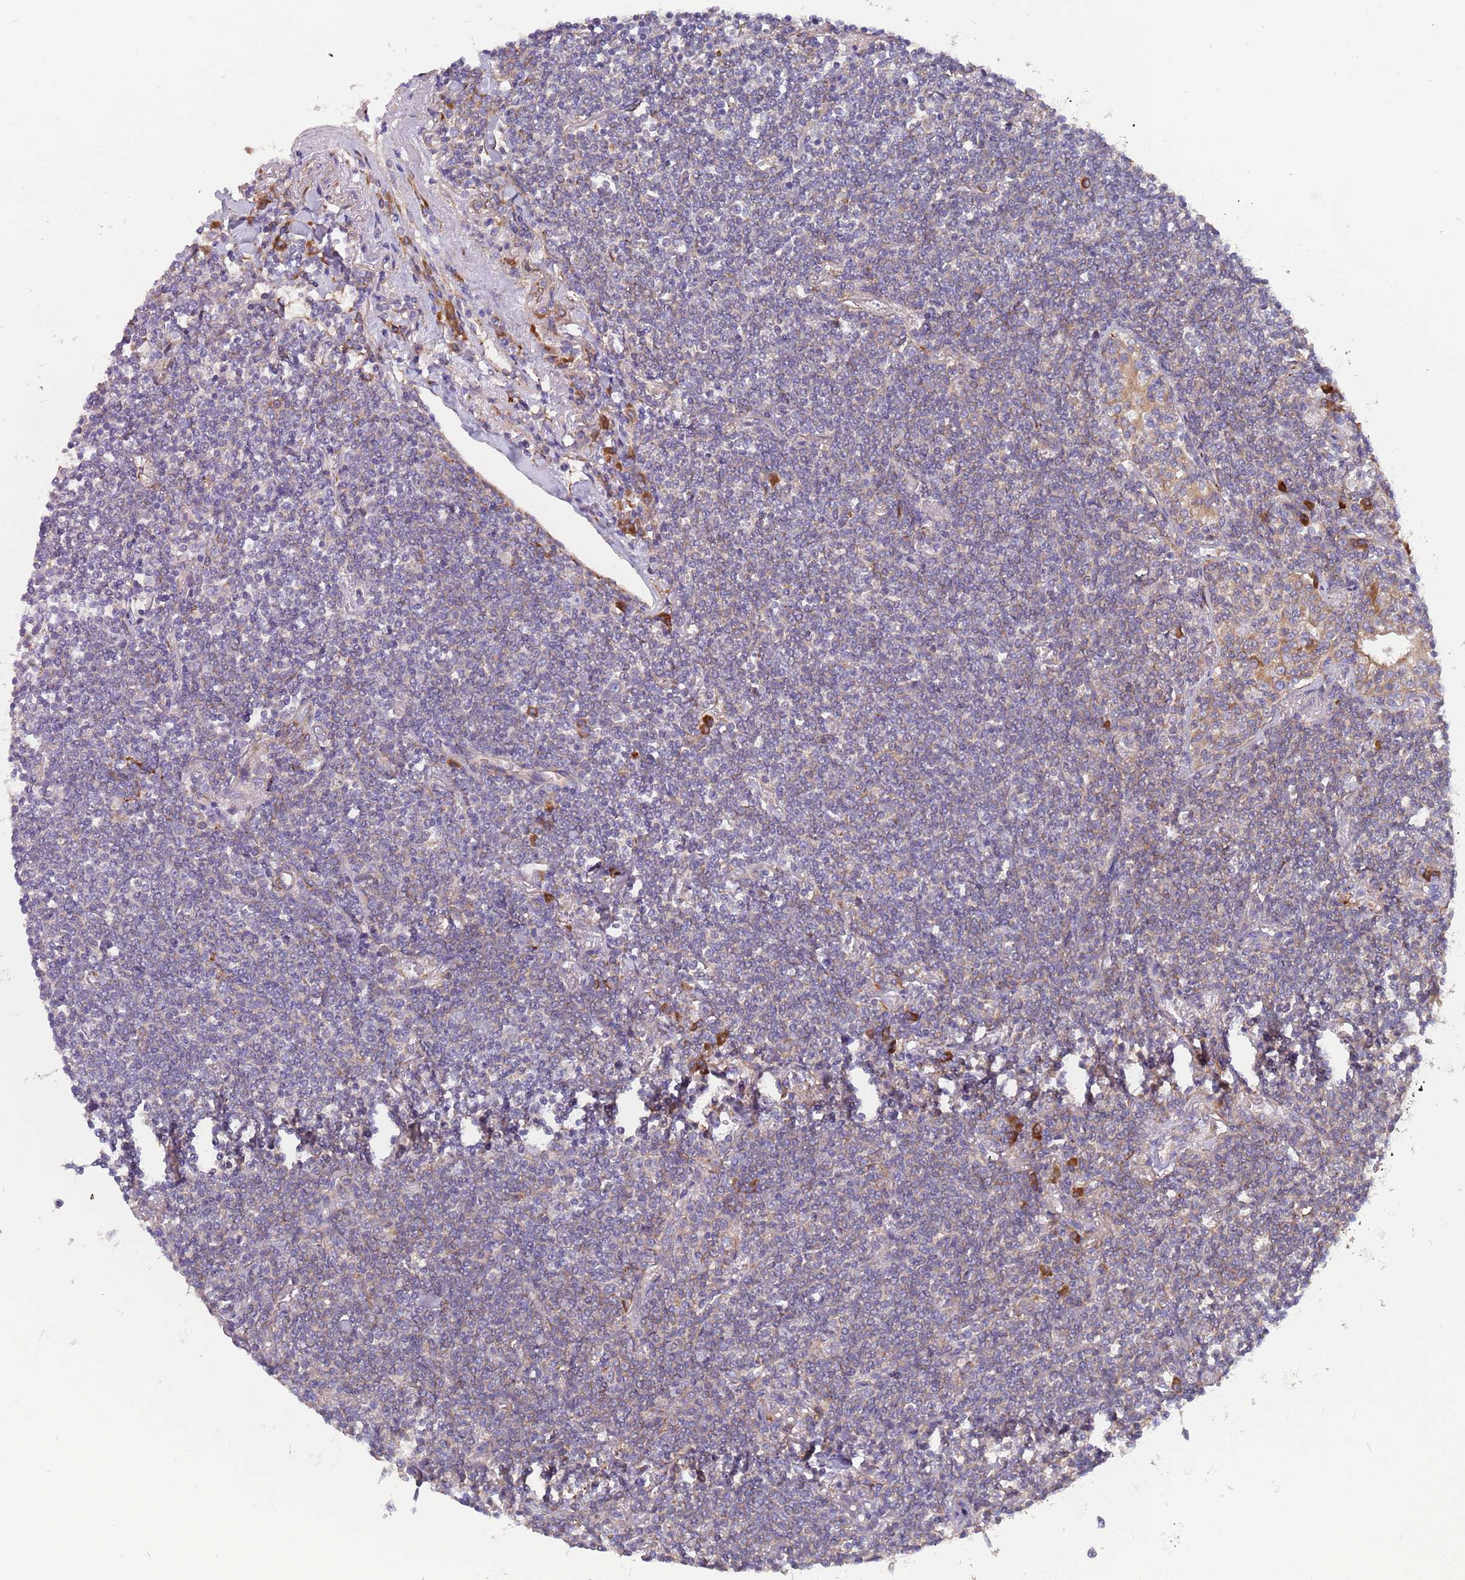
{"staining": {"intensity": "negative", "quantity": "none", "location": "none"}, "tissue": "lymphoma", "cell_type": "Tumor cells", "image_type": "cancer", "snomed": [{"axis": "morphology", "description": "Malignant lymphoma, non-Hodgkin's type, Low grade"}, {"axis": "topography", "description": "Lung"}], "caption": "Immunohistochemistry (IHC) of malignant lymphoma, non-Hodgkin's type (low-grade) exhibits no expression in tumor cells.", "gene": "ARMCX6", "patient": {"sex": "female", "age": 71}}